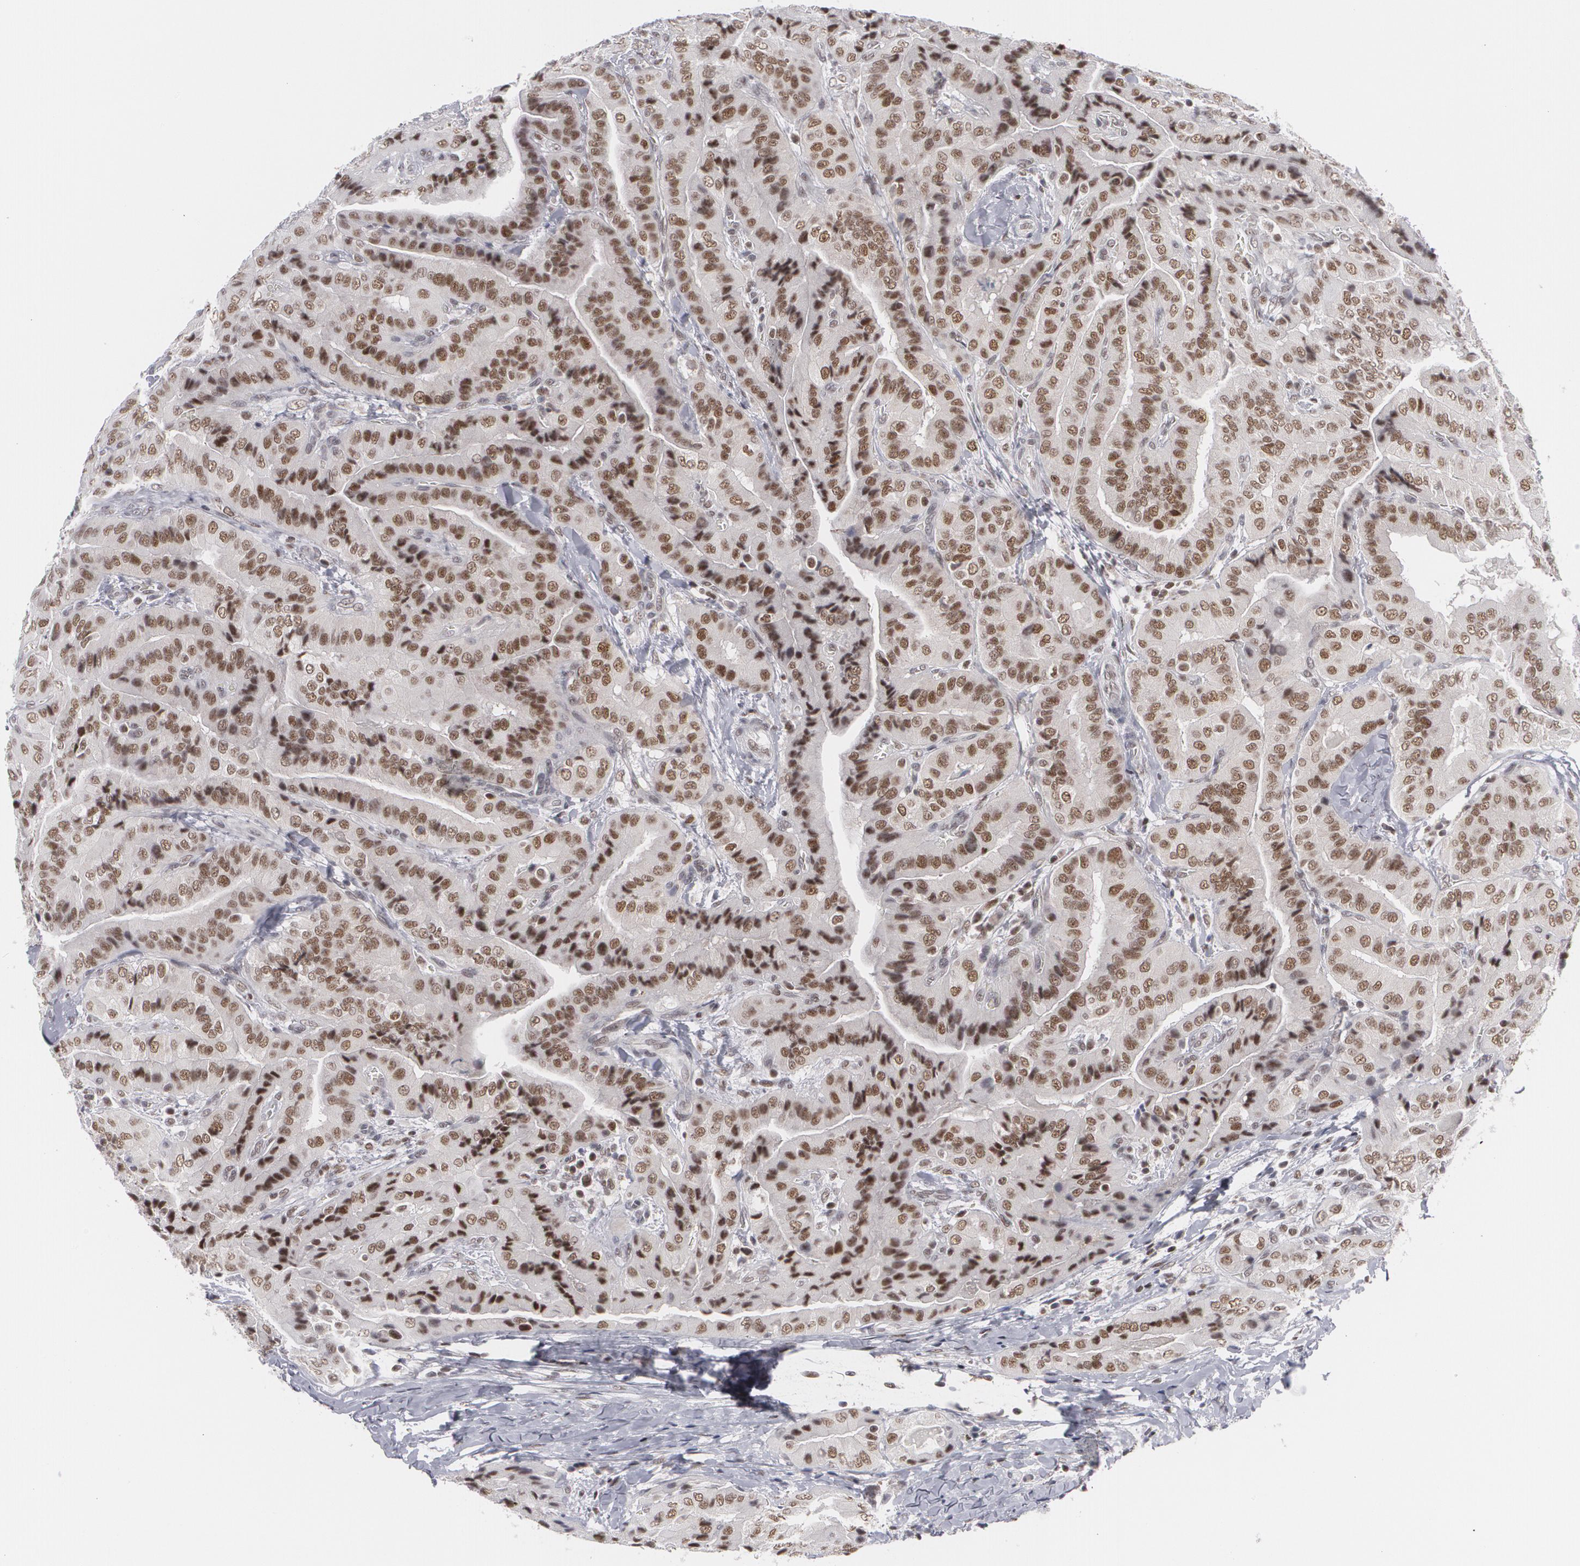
{"staining": {"intensity": "strong", "quantity": ">75%", "location": "nuclear"}, "tissue": "thyroid cancer", "cell_type": "Tumor cells", "image_type": "cancer", "snomed": [{"axis": "morphology", "description": "Papillary adenocarcinoma, NOS"}, {"axis": "topography", "description": "Thyroid gland"}], "caption": "Protein expression analysis of human papillary adenocarcinoma (thyroid) reveals strong nuclear positivity in approximately >75% of tumor cells.", "gene": "MCL1", "patient": {"sex": "female", "age": 71}}